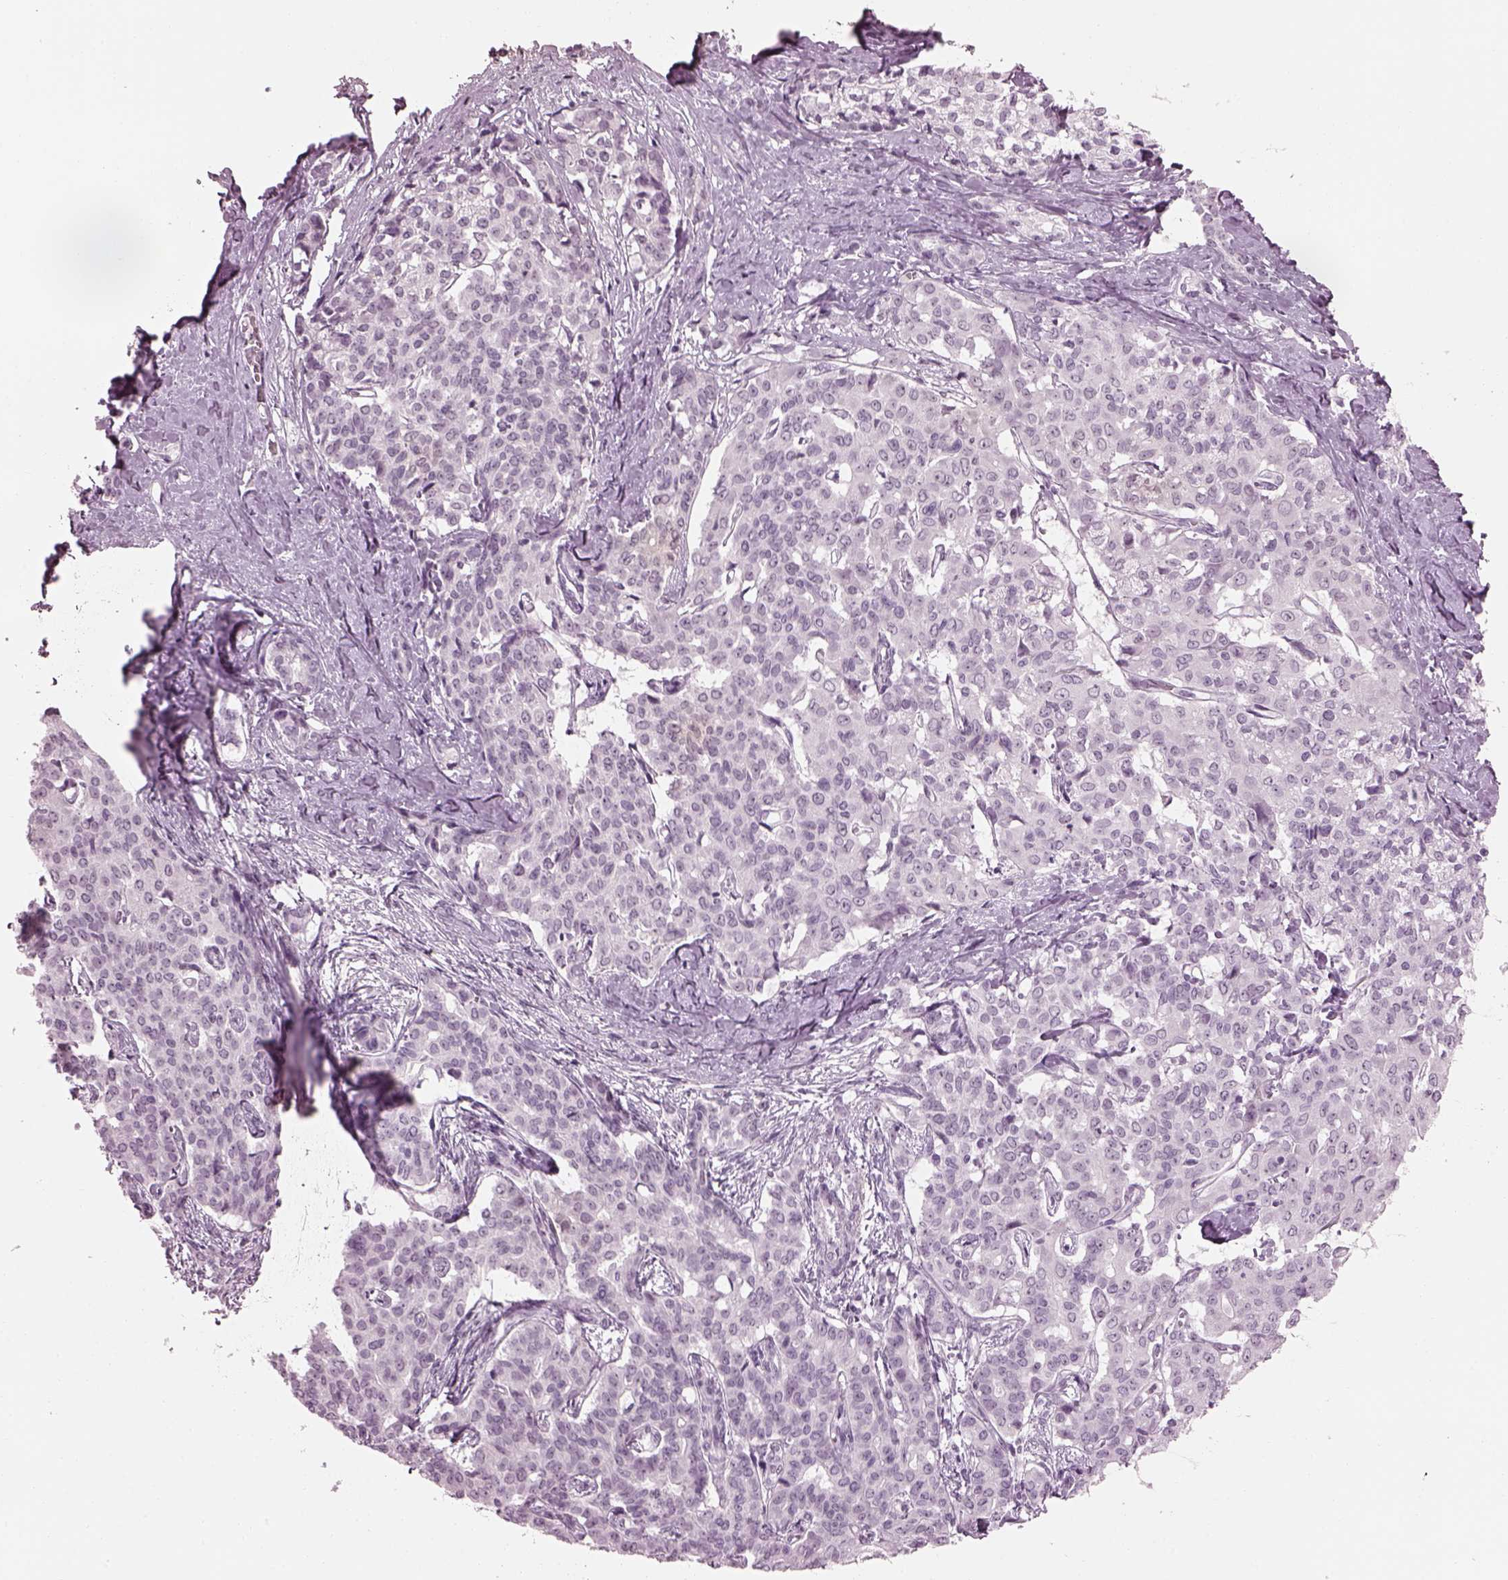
{"staining": {"intensity": "weak", "quantity": "<25%", "location": "nuclear"}, "tissue": "liver cancer", "cell_type": "Tumor cells", "image_type": "cancer", "snomed": [{"axis": "morphology", "description": "Cholangiocarcinoma"}, {"axis": "topography", "description": "Liver"}], "caption": "Tumor cells show no significant expression in liver cholangiocarcinoma.", "gene": "ADGRG2", "patient": {"sex": "female", "age": 47}}